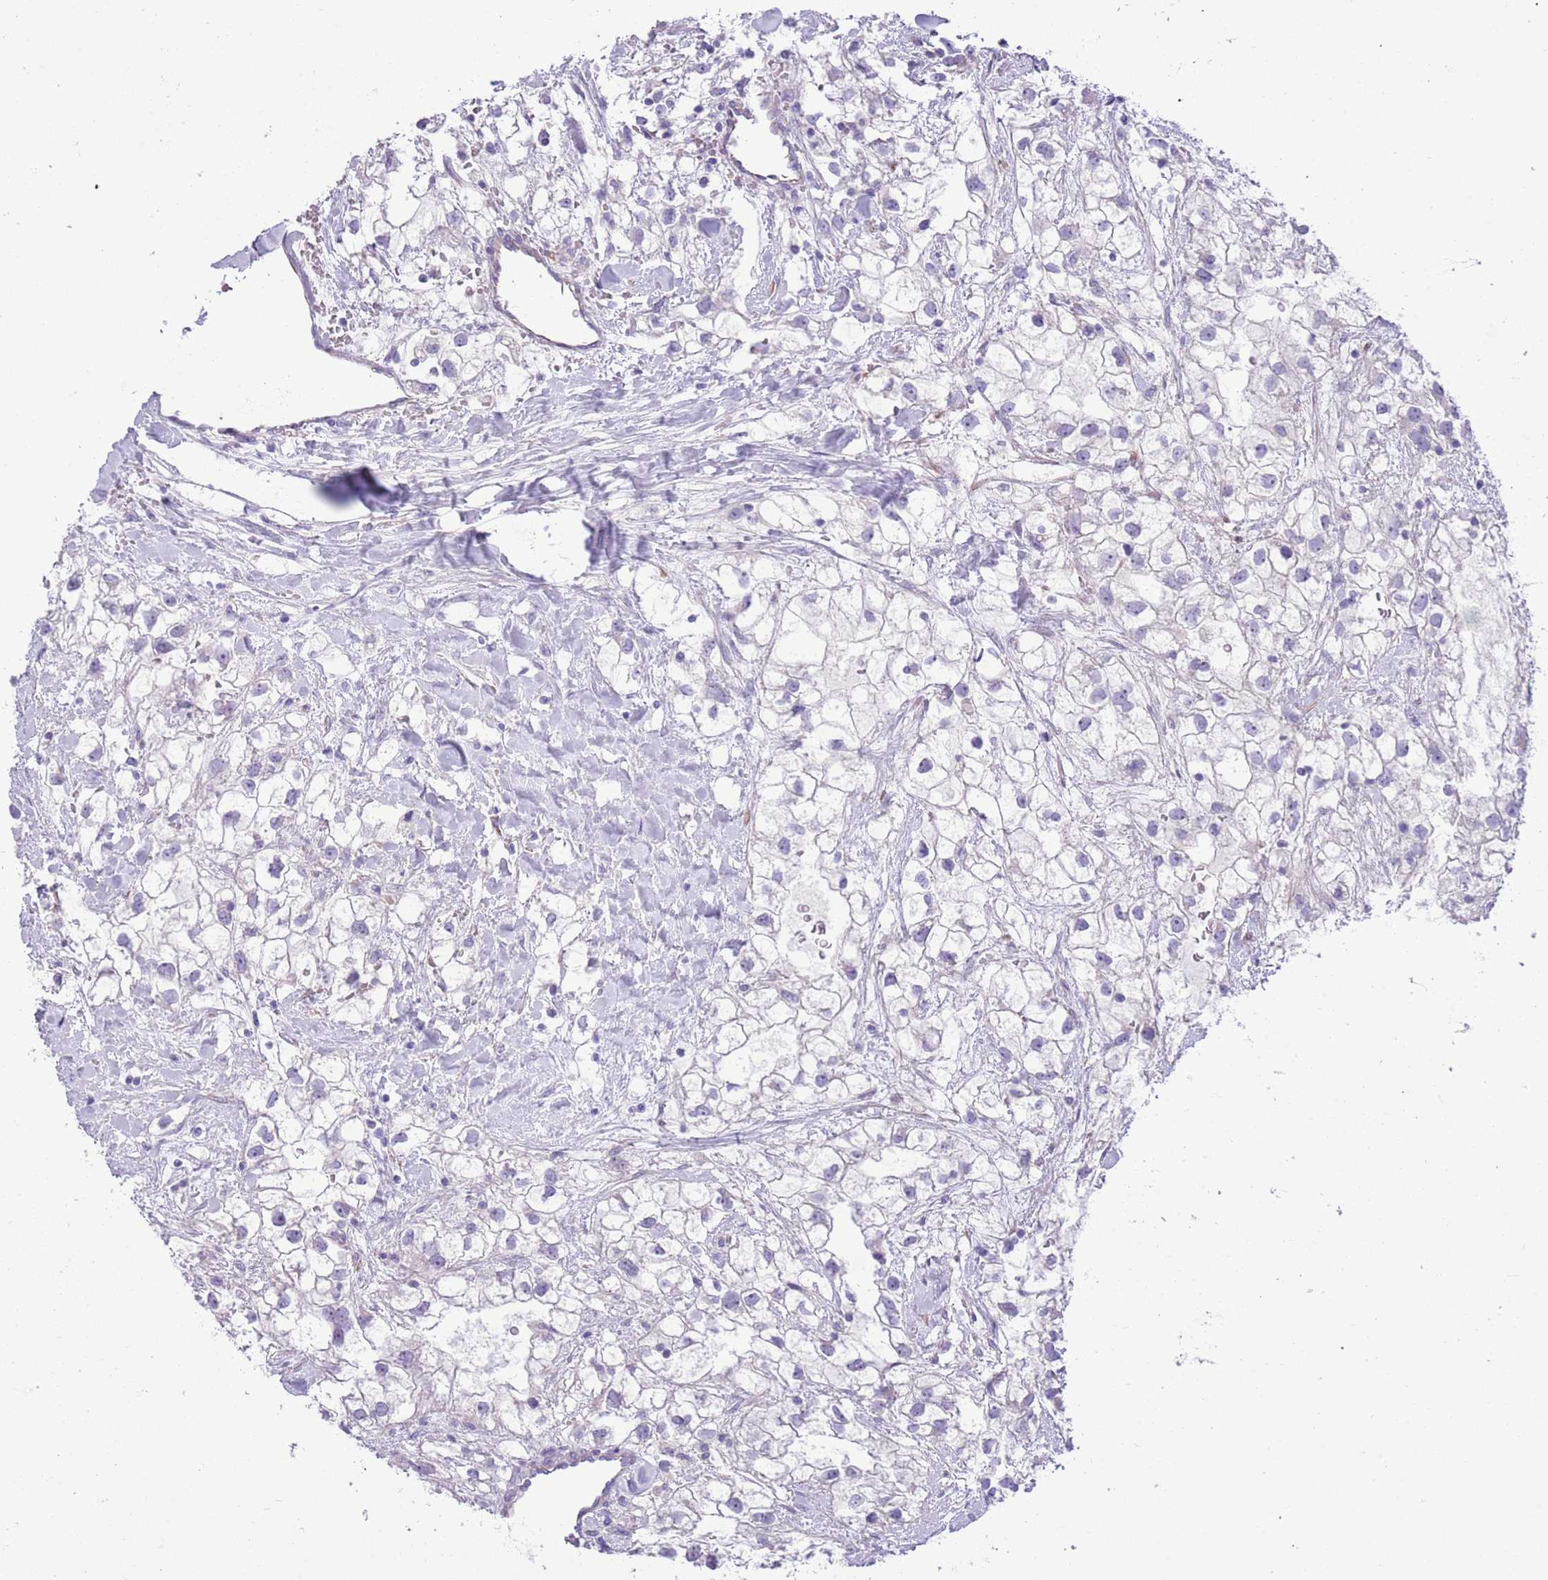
{"staining": {"intensity": "negative", "quantity": "none", "location": "none"}, "tissue": "renal cancer", "cell_type": "Tumor cells", "image_type": "cancer", "snomed": [{"axis": "morphology", "description": "Adenocarcinoma, NOS"}, {"axis": "topography", "description": "Kidney"}], "caption": "This is an IHC image of renal cancer (adenocarcinoma). There is no expression in tumor cells.", "gene": "OR6M1", "patient": {"sex": "male", "age": 59}}